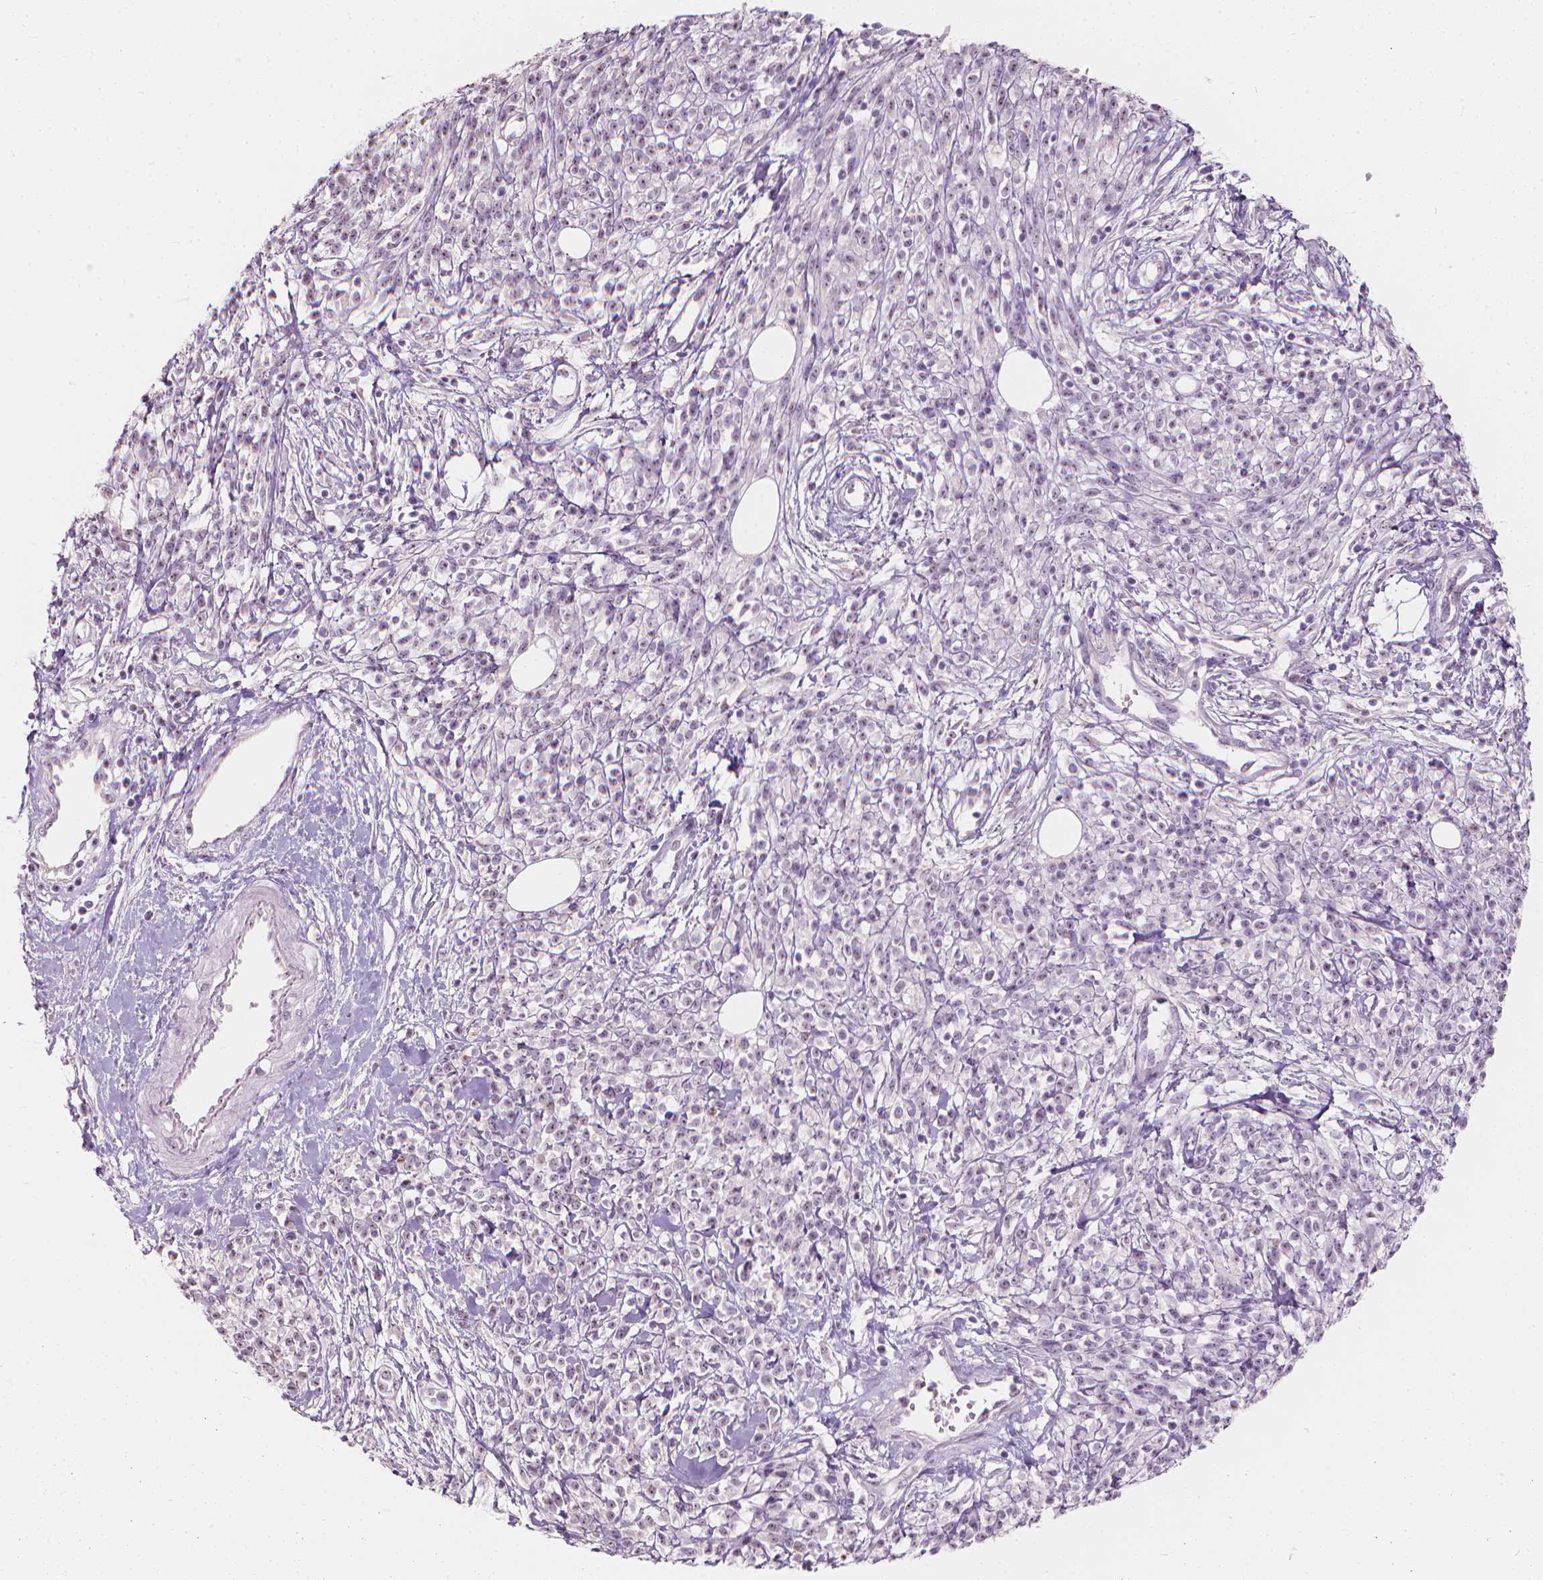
{"staining": {"intensity": "negative", "quantity": "none", "location": "none"}, "tissue": "melanoma", "cell_type": "Tumor cells", "image_type": "cancer", "snomed": [{"axis": "morphology", "description": "Malignant melanoma, NOS"}, {"axis": "topography", "description": "Skin"}, {"axis": "topography", "description": "Skin of trunk"}], "caption": "Immunohistochemistry of melanoma reveals no staining in tumor cells. (Stains: DAB (3,3'-diaminobenzidine) immunohistochemistry with hematoxylin counter stain, Microscopy: brightfield microscopy at high magnification).", "gene": "GPRC5A", "patient": {"sex": "male", "age": 74}}